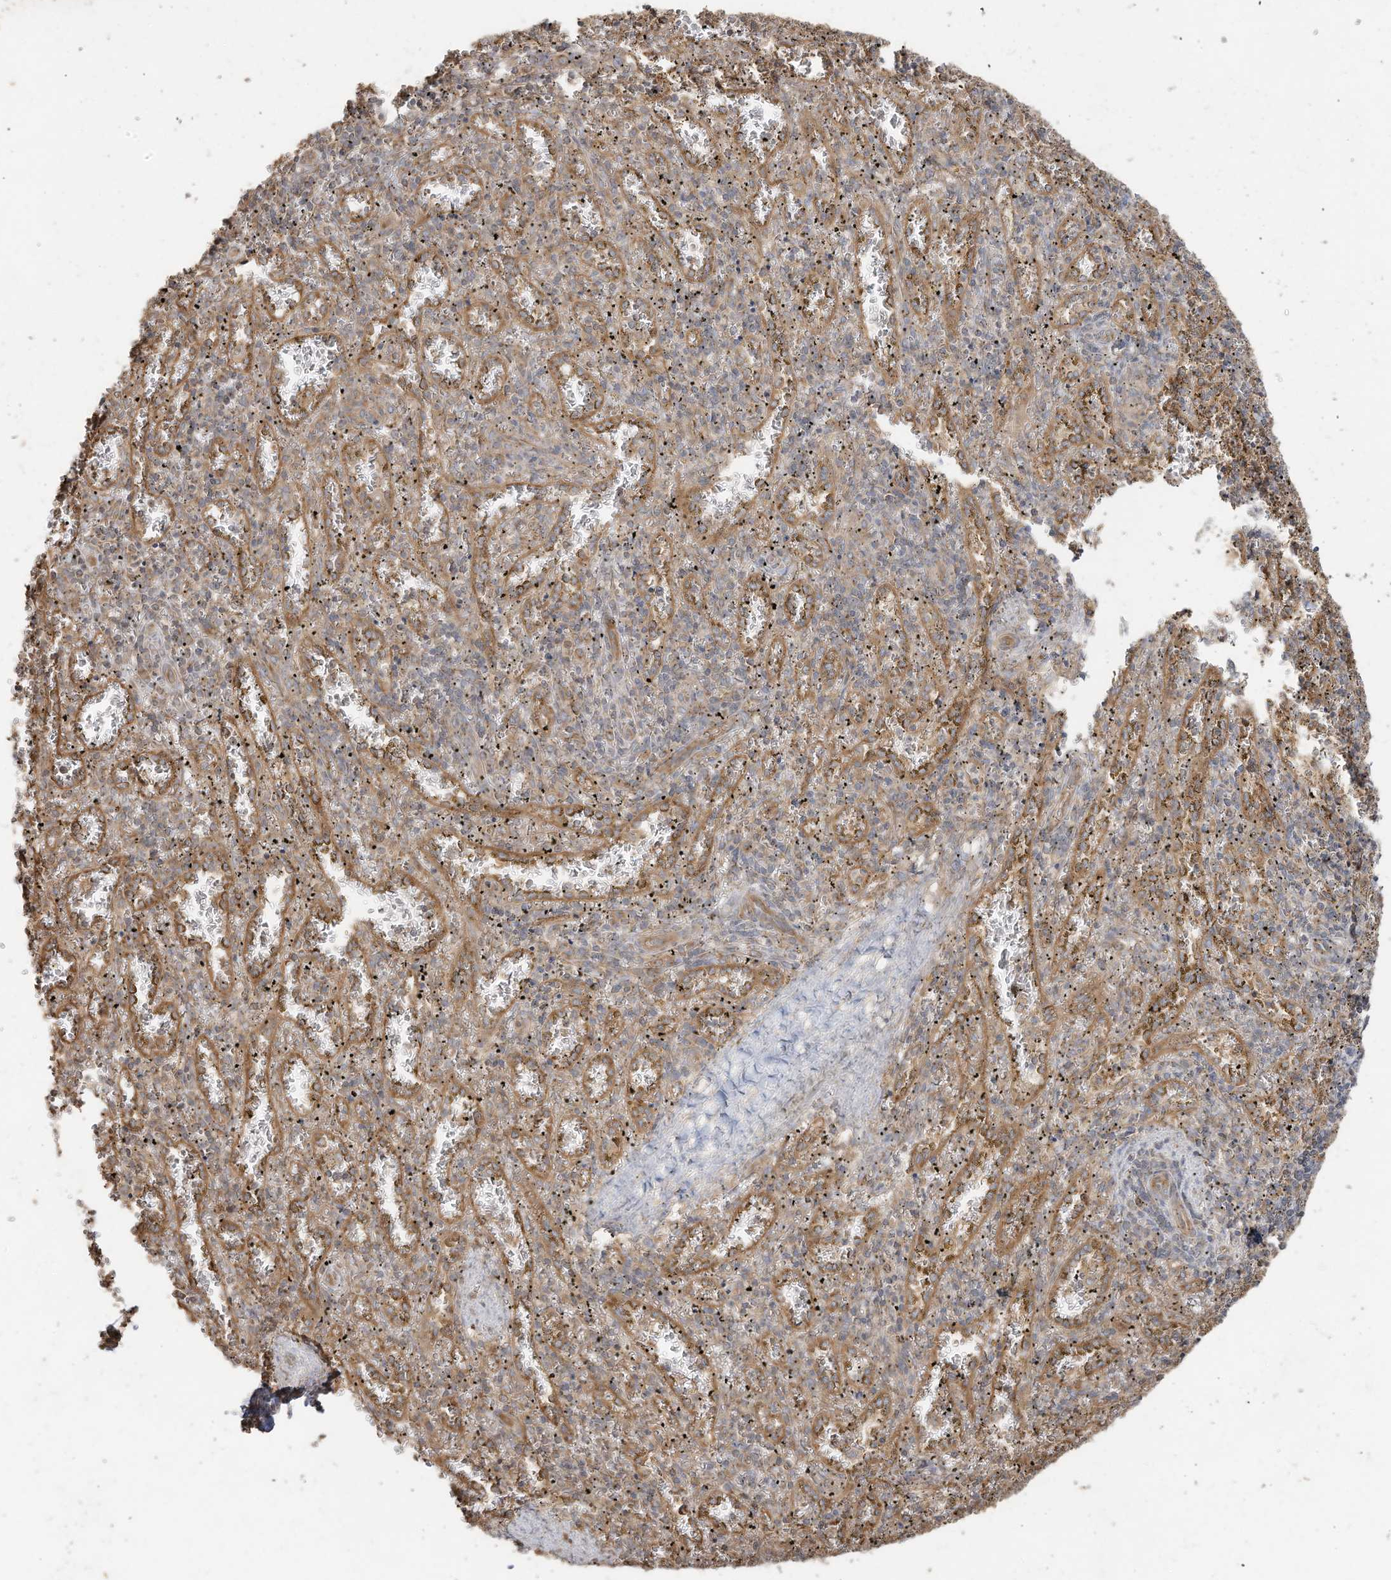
{"staining": {"intensity": "weak", "quantity": "<25%", "location": "cytoplasmic/membranous"}, "tissue": "spleen", "cell_type": "Cells in red pulp", "image_type": "normal", "snomed": [{"axis": "morphology", "description": "Normal tissue, NOS"}, {"axis": "topography", "description": "Spleen"}], "caption": "IHC histopathology image of benign spleen: spleen stained with DAB exhibits no significant protein expression in cells in red pulp.", "gene": "DYNC1I2", "patient": {"sex": "male", "age": 11}}